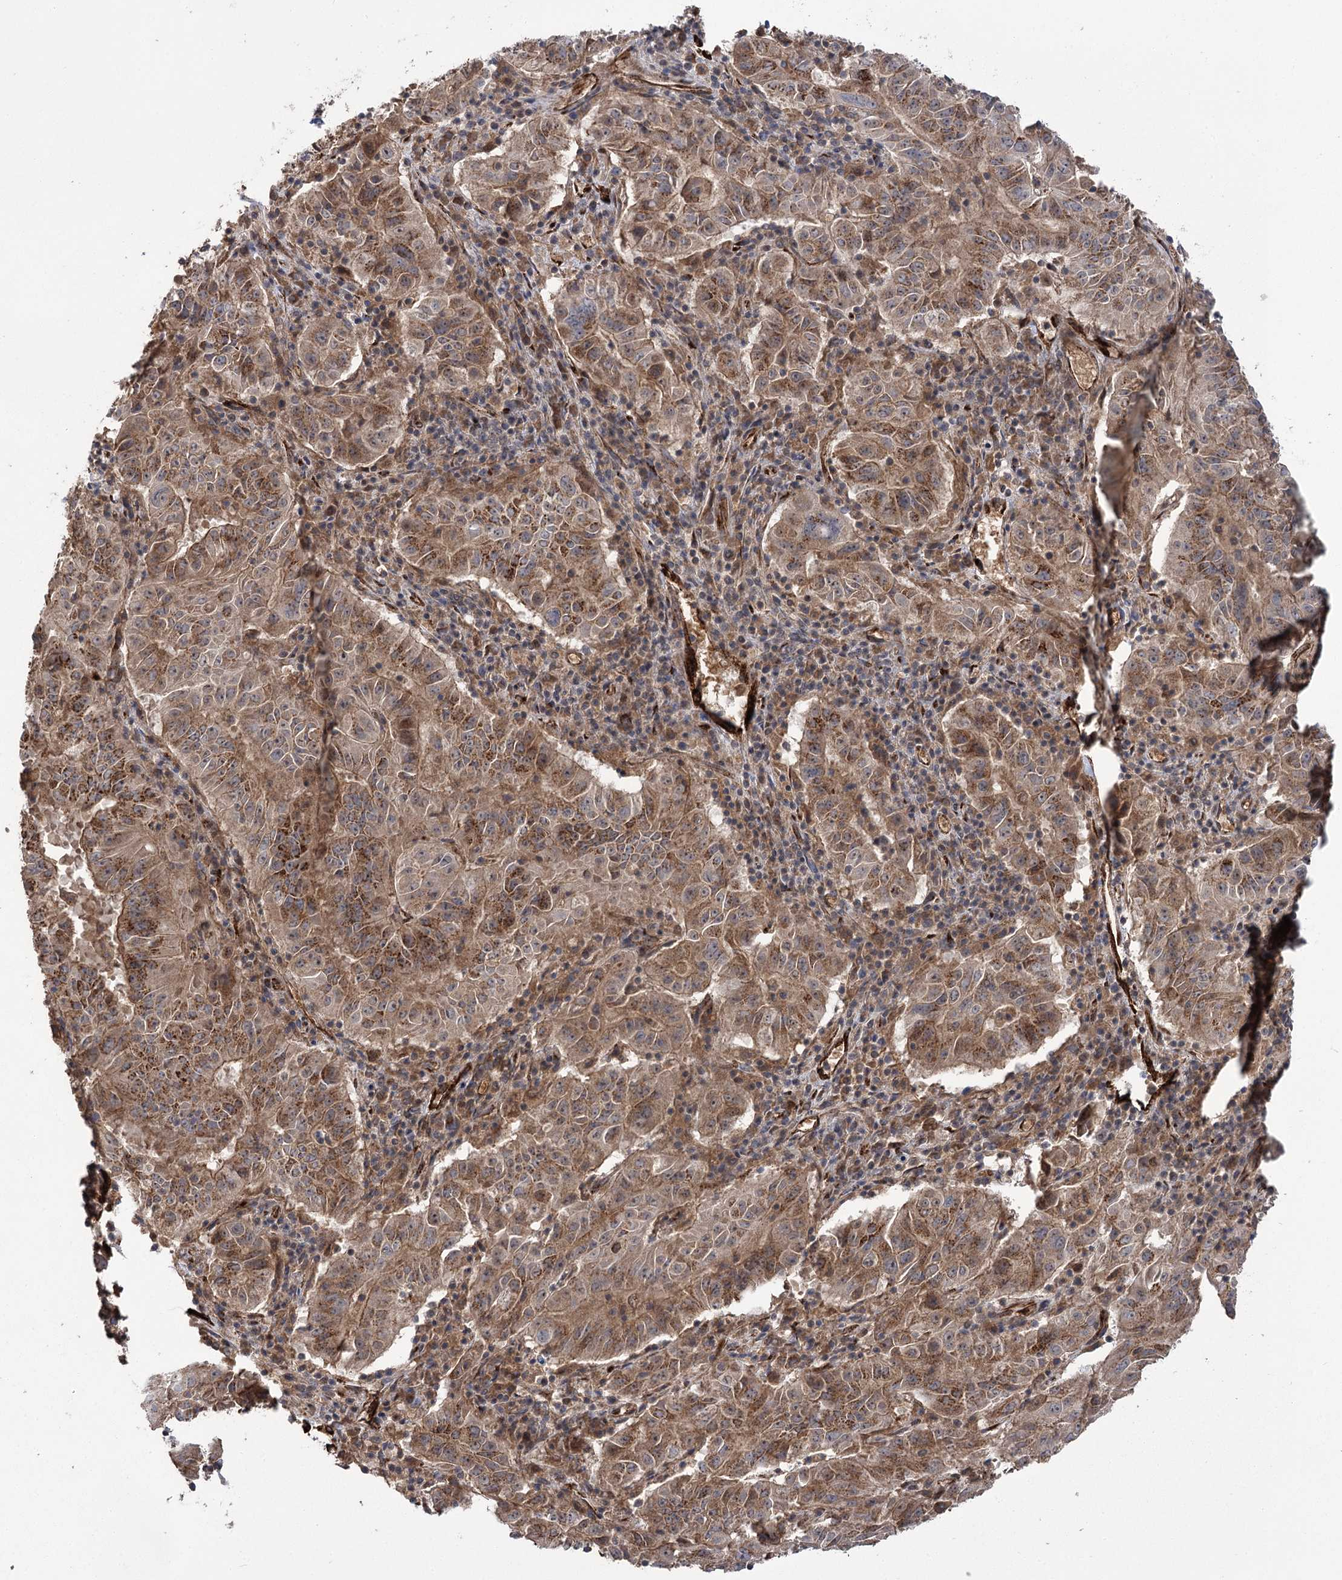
{"staining": {"intensity": "moderate", "quantity": ">75%", "location": "cytoplasmic/membranous"}, "tissue": "pancreatic cancer", "cell_type": "Tumor cells", "image_type": "cancer", "snomed": [{"axis": "morphology", "description": "Adenocarcinoma, NOS"}, {"axis": "topography", "description": "Pancreas"}], "caption": "Immunohistochemical staining of adenocarcinoma (pancreatic) shows medium levels of moderate cytoplasmic/membranous protein staining in about >75% of tumor cells.", "gene": "CARD19", "patient": {"sex": "male", "age": 63}}